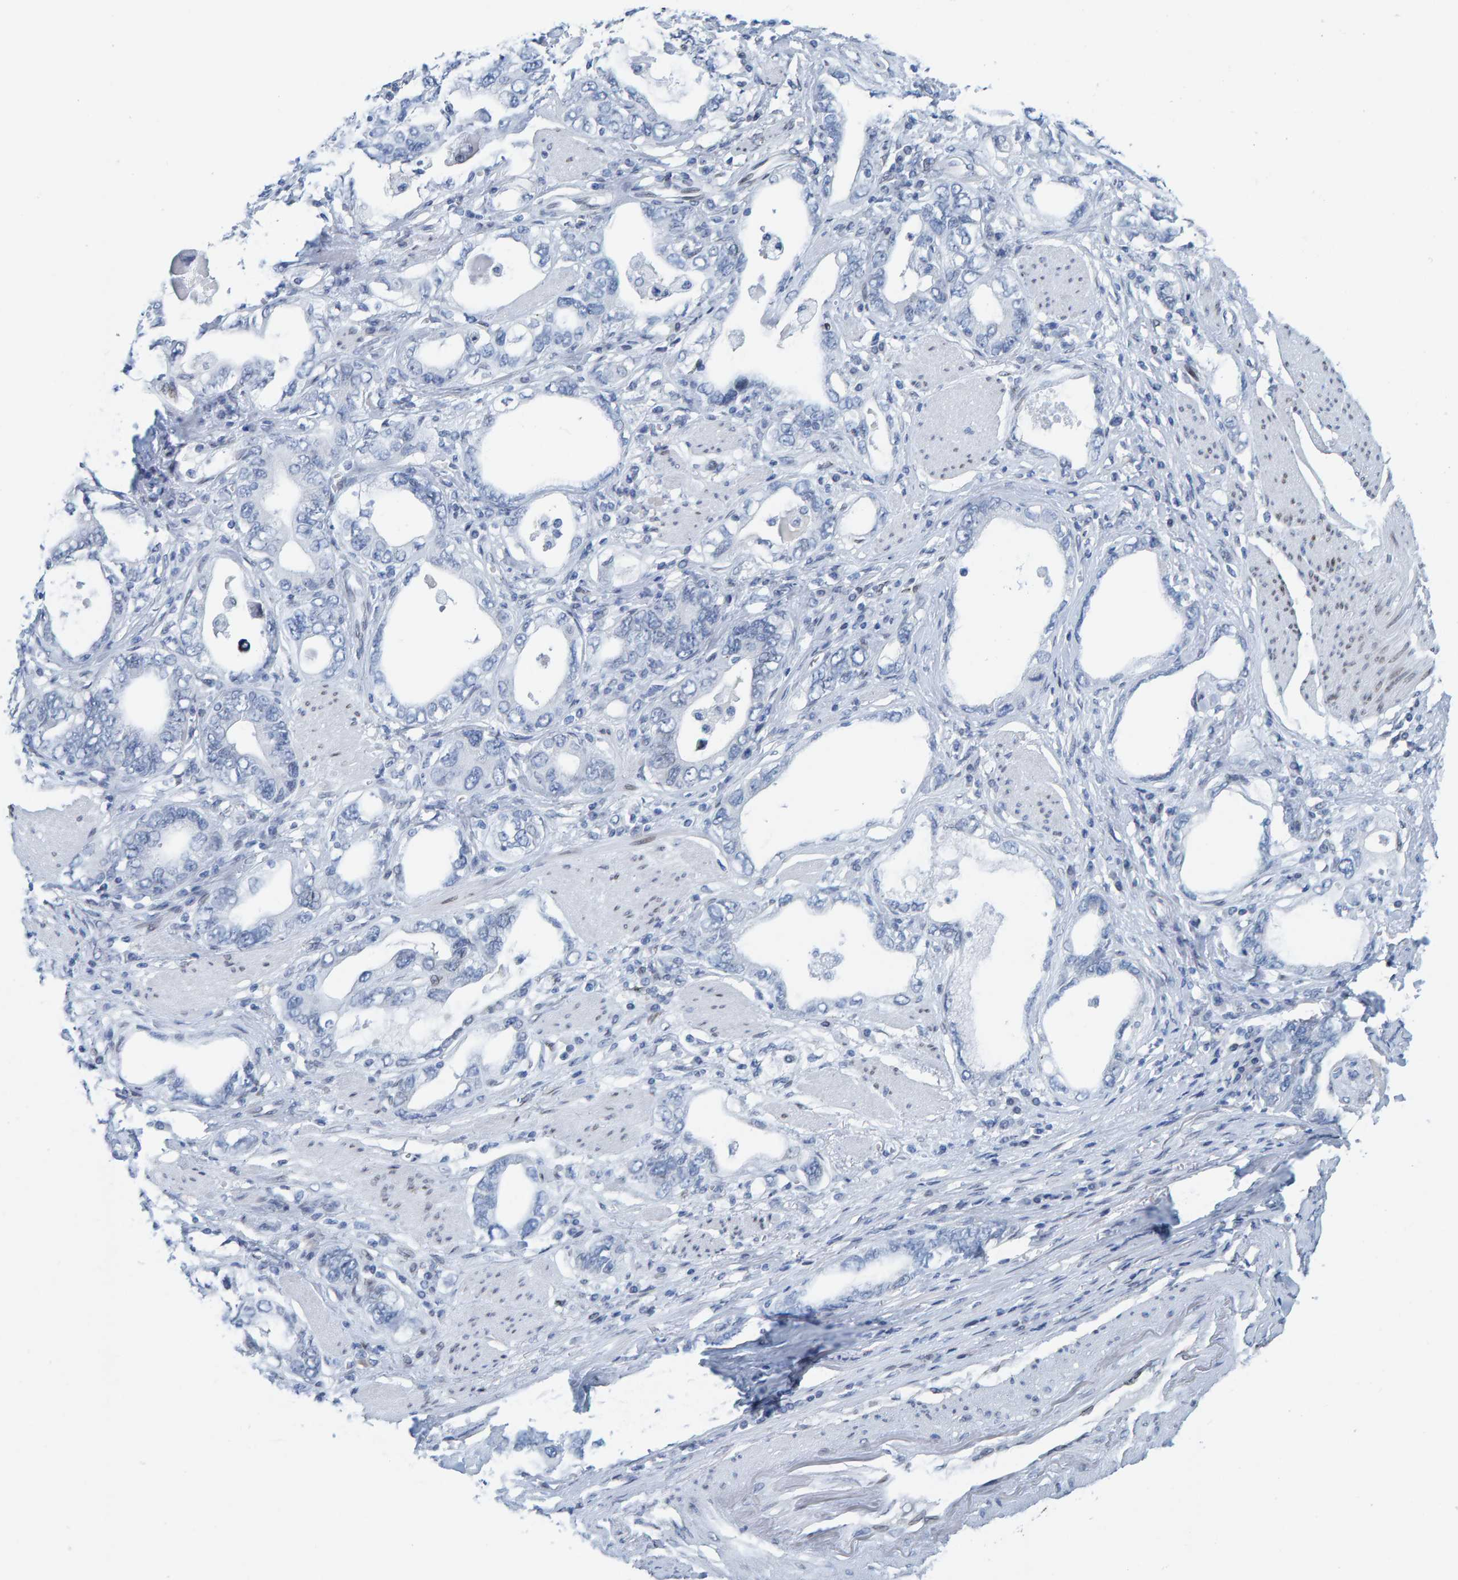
{"staining": {"intensity": "negative", "quantity": "none", "location": "none"}, "tissue": "stomach cancer", "cell_type": "Tumor cells", "image_type": "cancer", "snomed": [{"axis": "morphology", "description": "Adenocarcinoma, NOS"}, {"axis": "topography", "description": "Stomach, lower"}], "caption": "High magnification brightfield microscopy of stomach cancer stained with DAB (brown) and counterstained with hematoxylin (blue): tumor cells show no significant staining.", "gene": "LMNB2", "patient": {"sex": "female", "age": 93}}